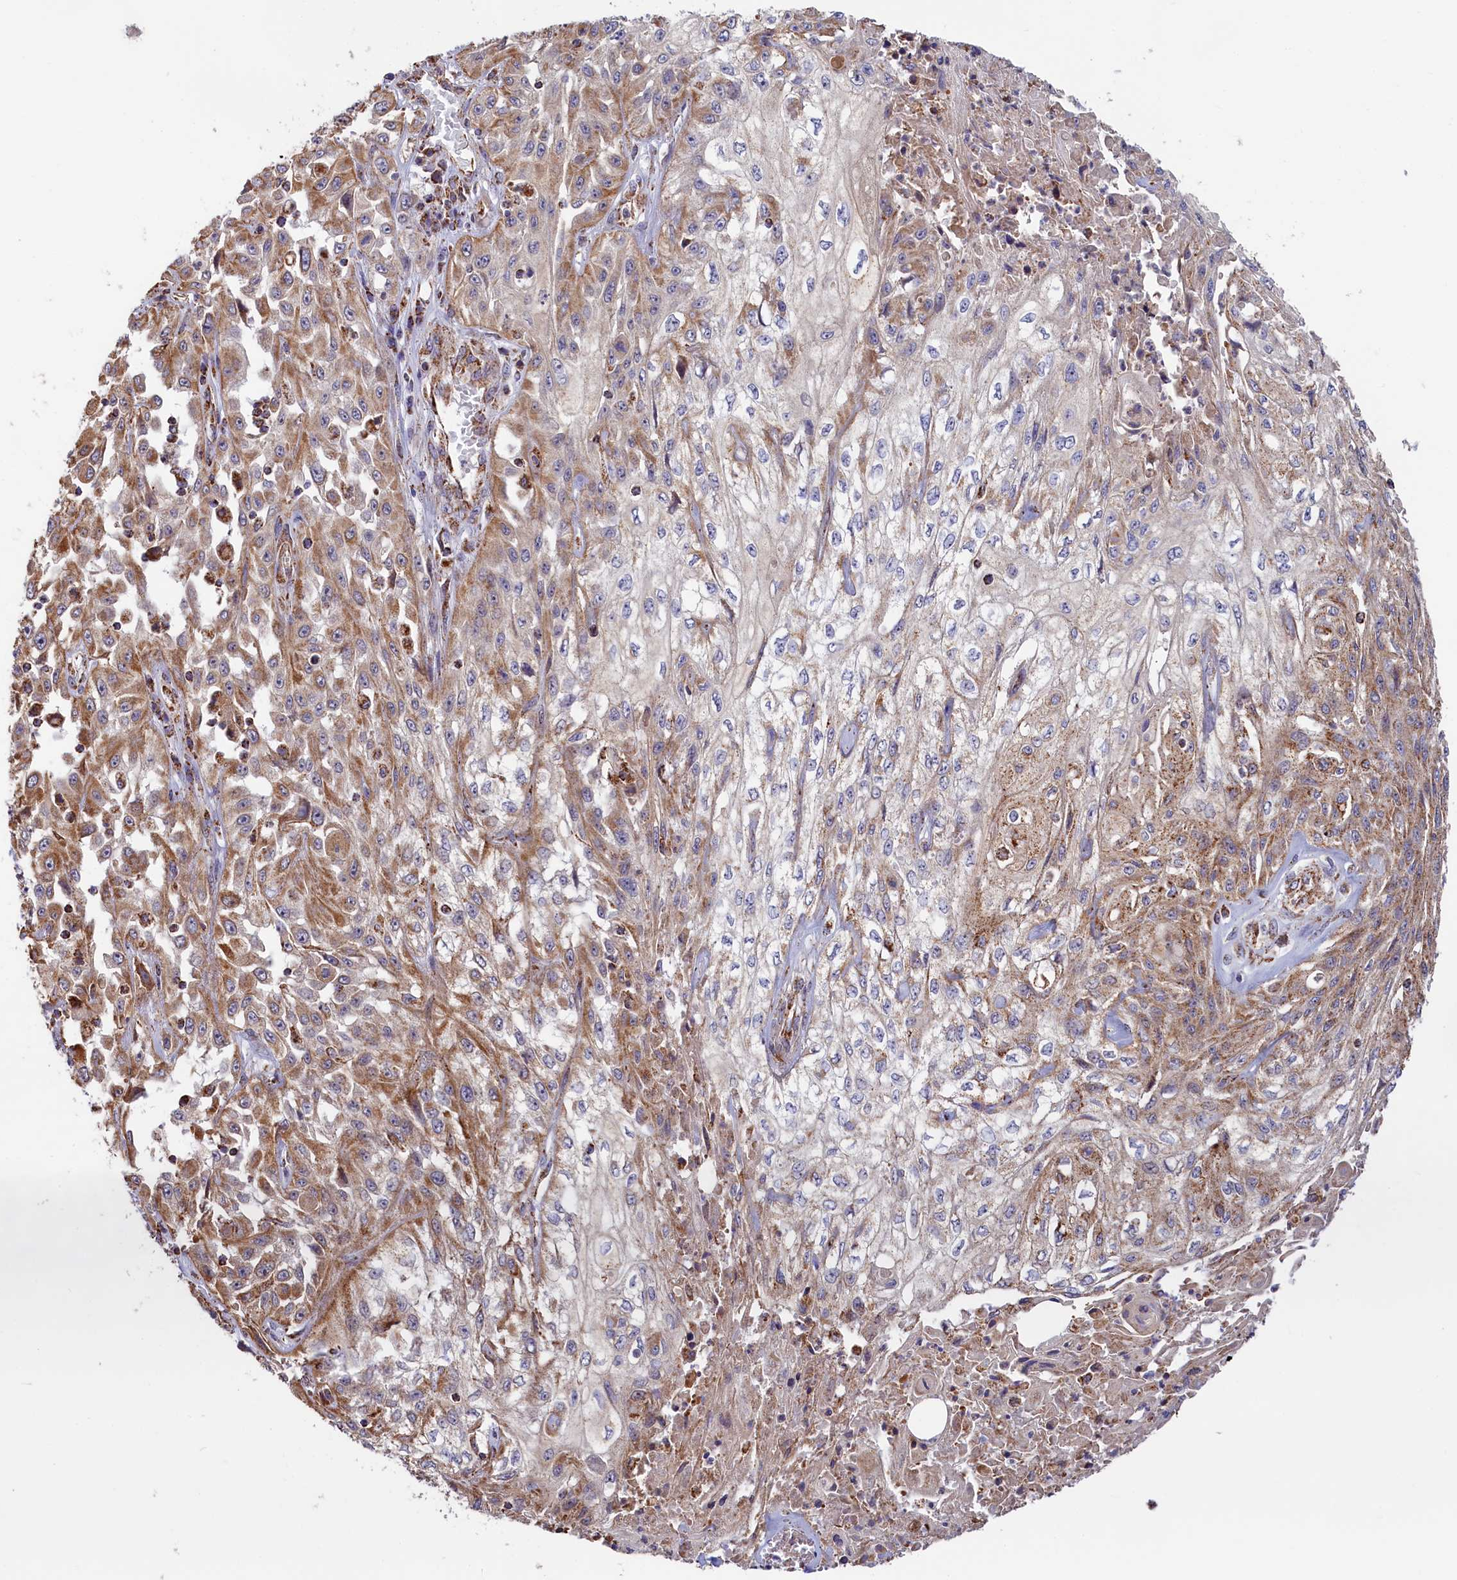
{"staining": {"intensity": "moderate", "quantity": ">75%", "location": "cytoplasmic/membranous"}, "tissue": "skin cancer", "cell_type": "Tumor cells", "image_type": "cancer", "snomed": [{"axis": "morphology", "description": "Squamous cell carcinoma, NOS"}, {"axis": "morphology", "description": "Squamous cell carcinoma, metastatic, NOS"}, {"axis": "topography", "description": "Skin"}, {"axis": "topography", "description": "Lymph node"}], "caption": "Skin metastatic squamous cell carcinoma stained with a brown dye exhibits moderate cytoplasmic/membranous positive expression in about >75% of tumor cells.", "gene": "MACROD1", "patient": {"sex": "male", "age": 75}}